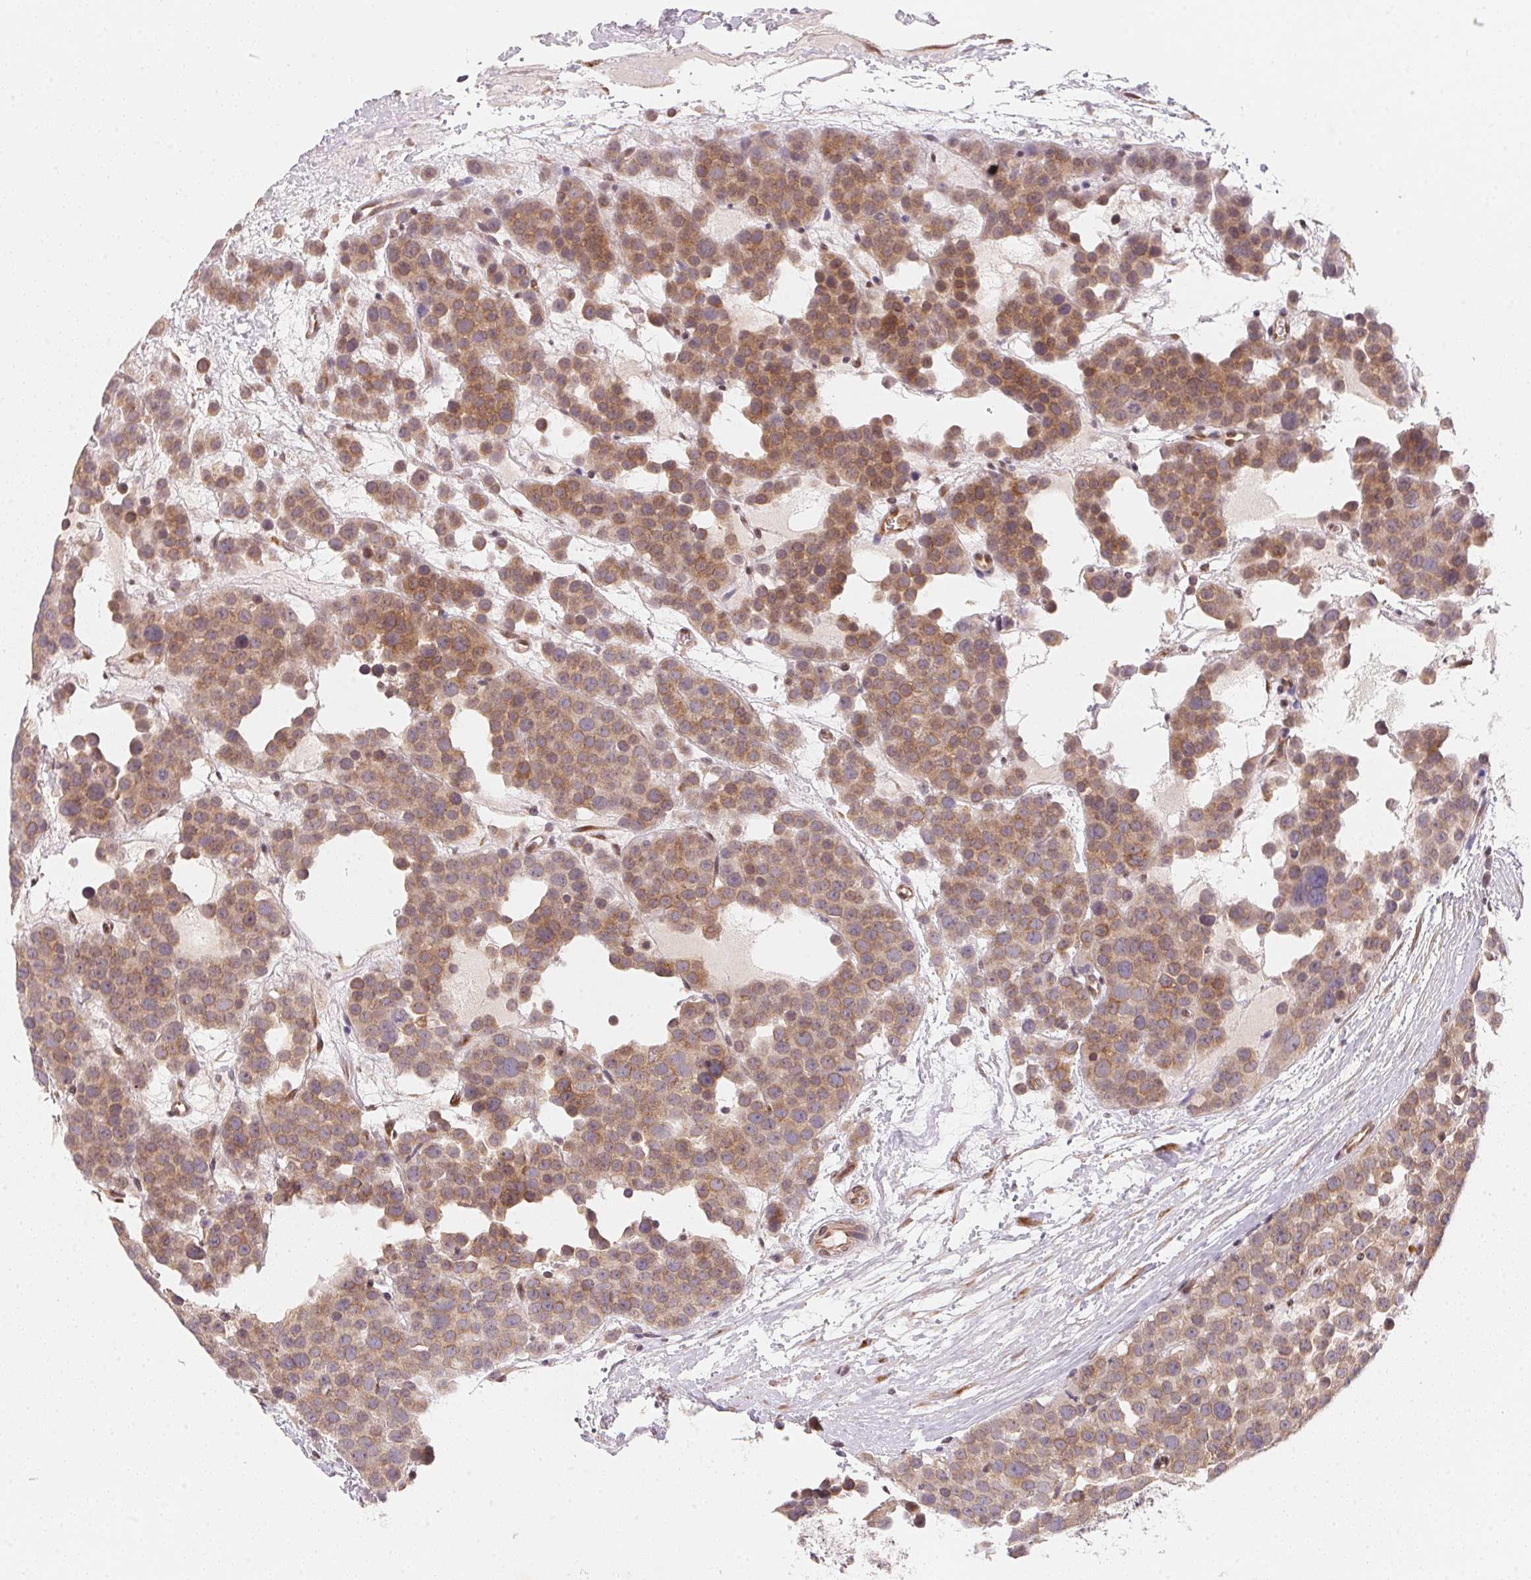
{"staining": {"intensity": "moderate", "quantity": ">75%", "location": "cytoplasmic/membranous"}, "tissue": "testis cancer", "cell_type": "Tumor cells", "image_type": "cancer", "snomed": [{"axis": "morphology", "description": "Seminoma, NOS"}, {"axis": "topography", "description": "Testis"}], "caption": "Seminoma (testis) was stained to show a protein in brown. There is medium levels of moderate cytoplasmic/membranous staining in about >75% of tumor cells.", "gene": "EI24", "patient": {"sex": "male", "age": 71}}